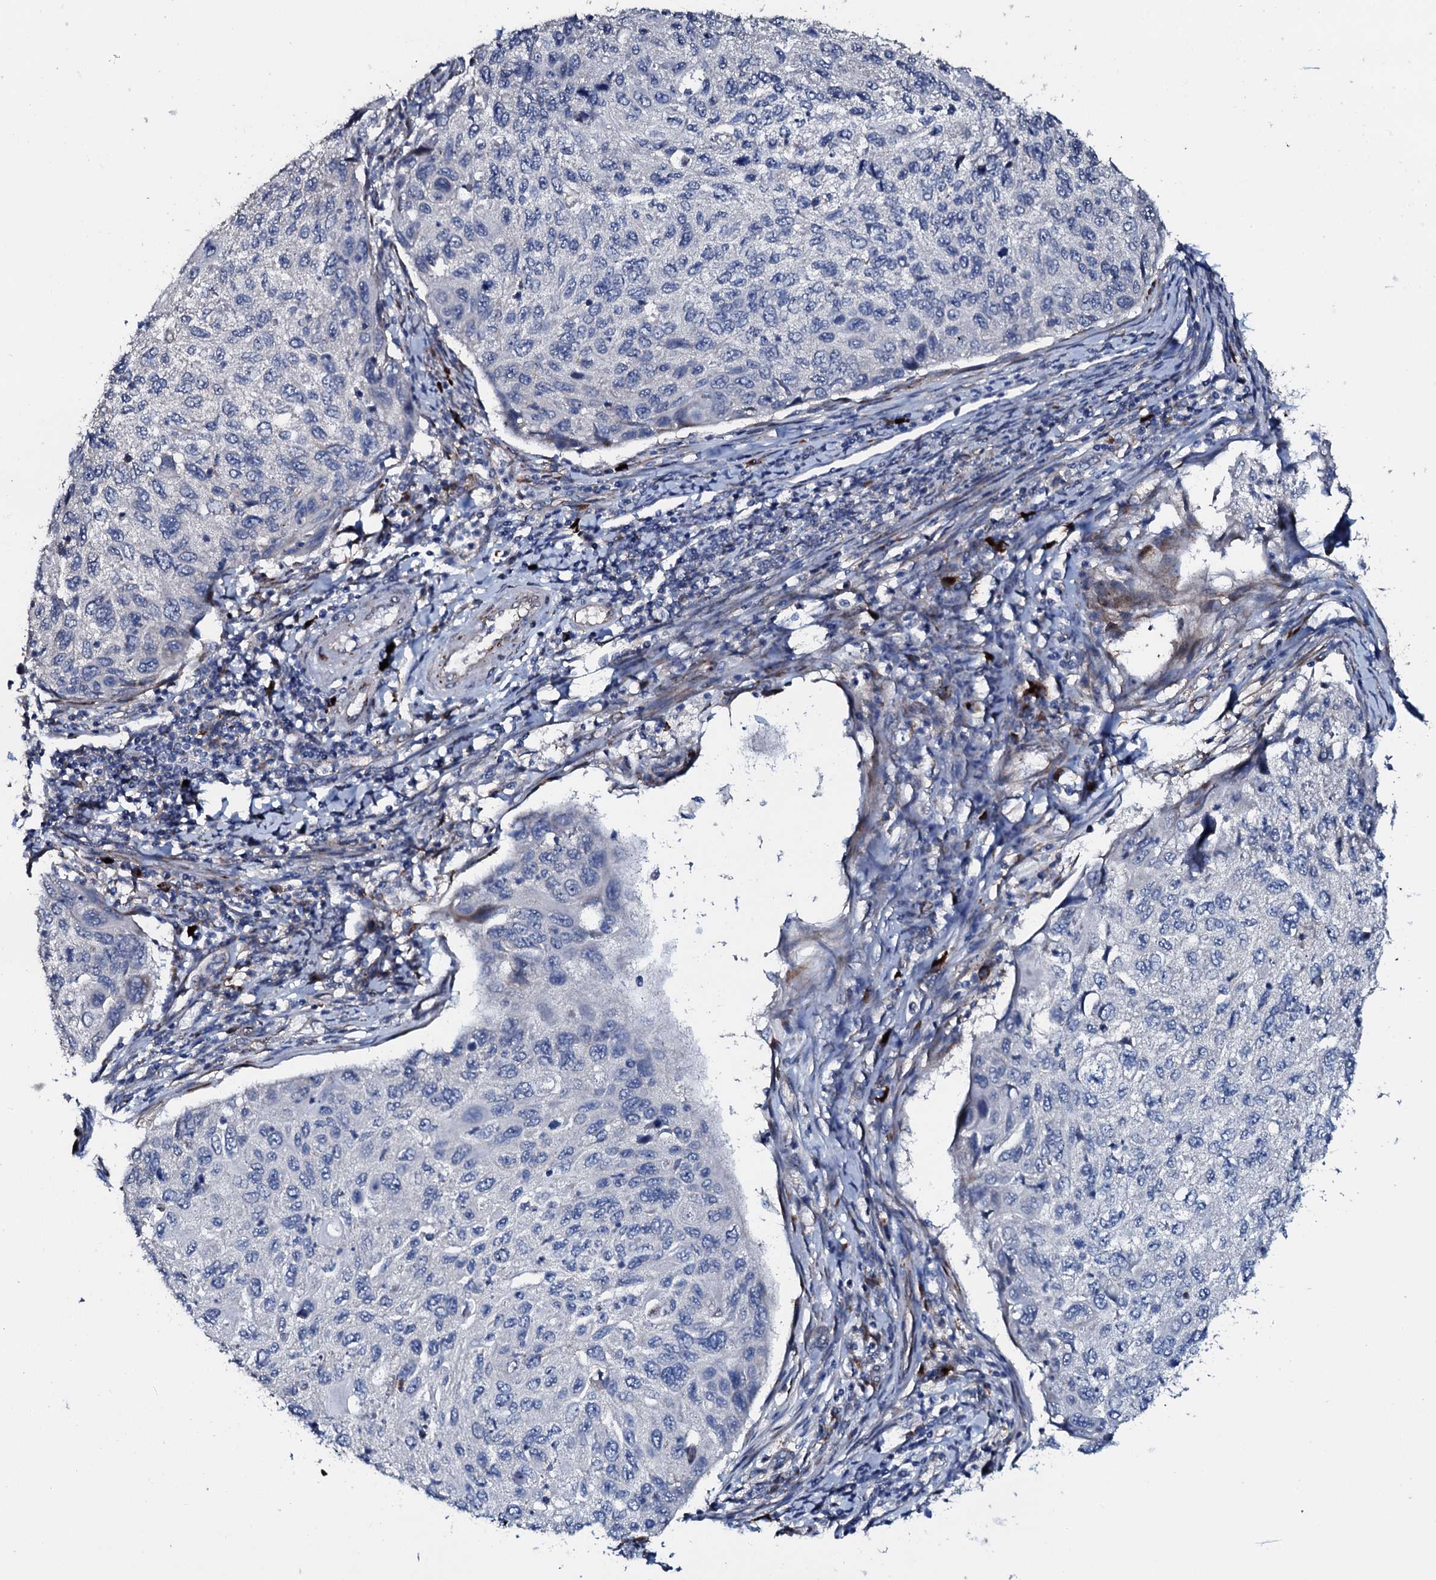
{"staining": {"intensity": "negative", "quantity": "none", "location": "none"}, "tissue": "cervical cancer", "cell_type": "Tumor cells", "image_type": "cancer", "snomed": [{"axis": "morphology", "description": "Squamous cell carcinoma, NOS"}, {"axis": "topography", "description": "Cervix"}], "caption": "Micrograph shows no protein expression in tumor cells of cervical cancer tissue.", "gene": "IL12B", "patient": {"sex": "female", "age": 70}}